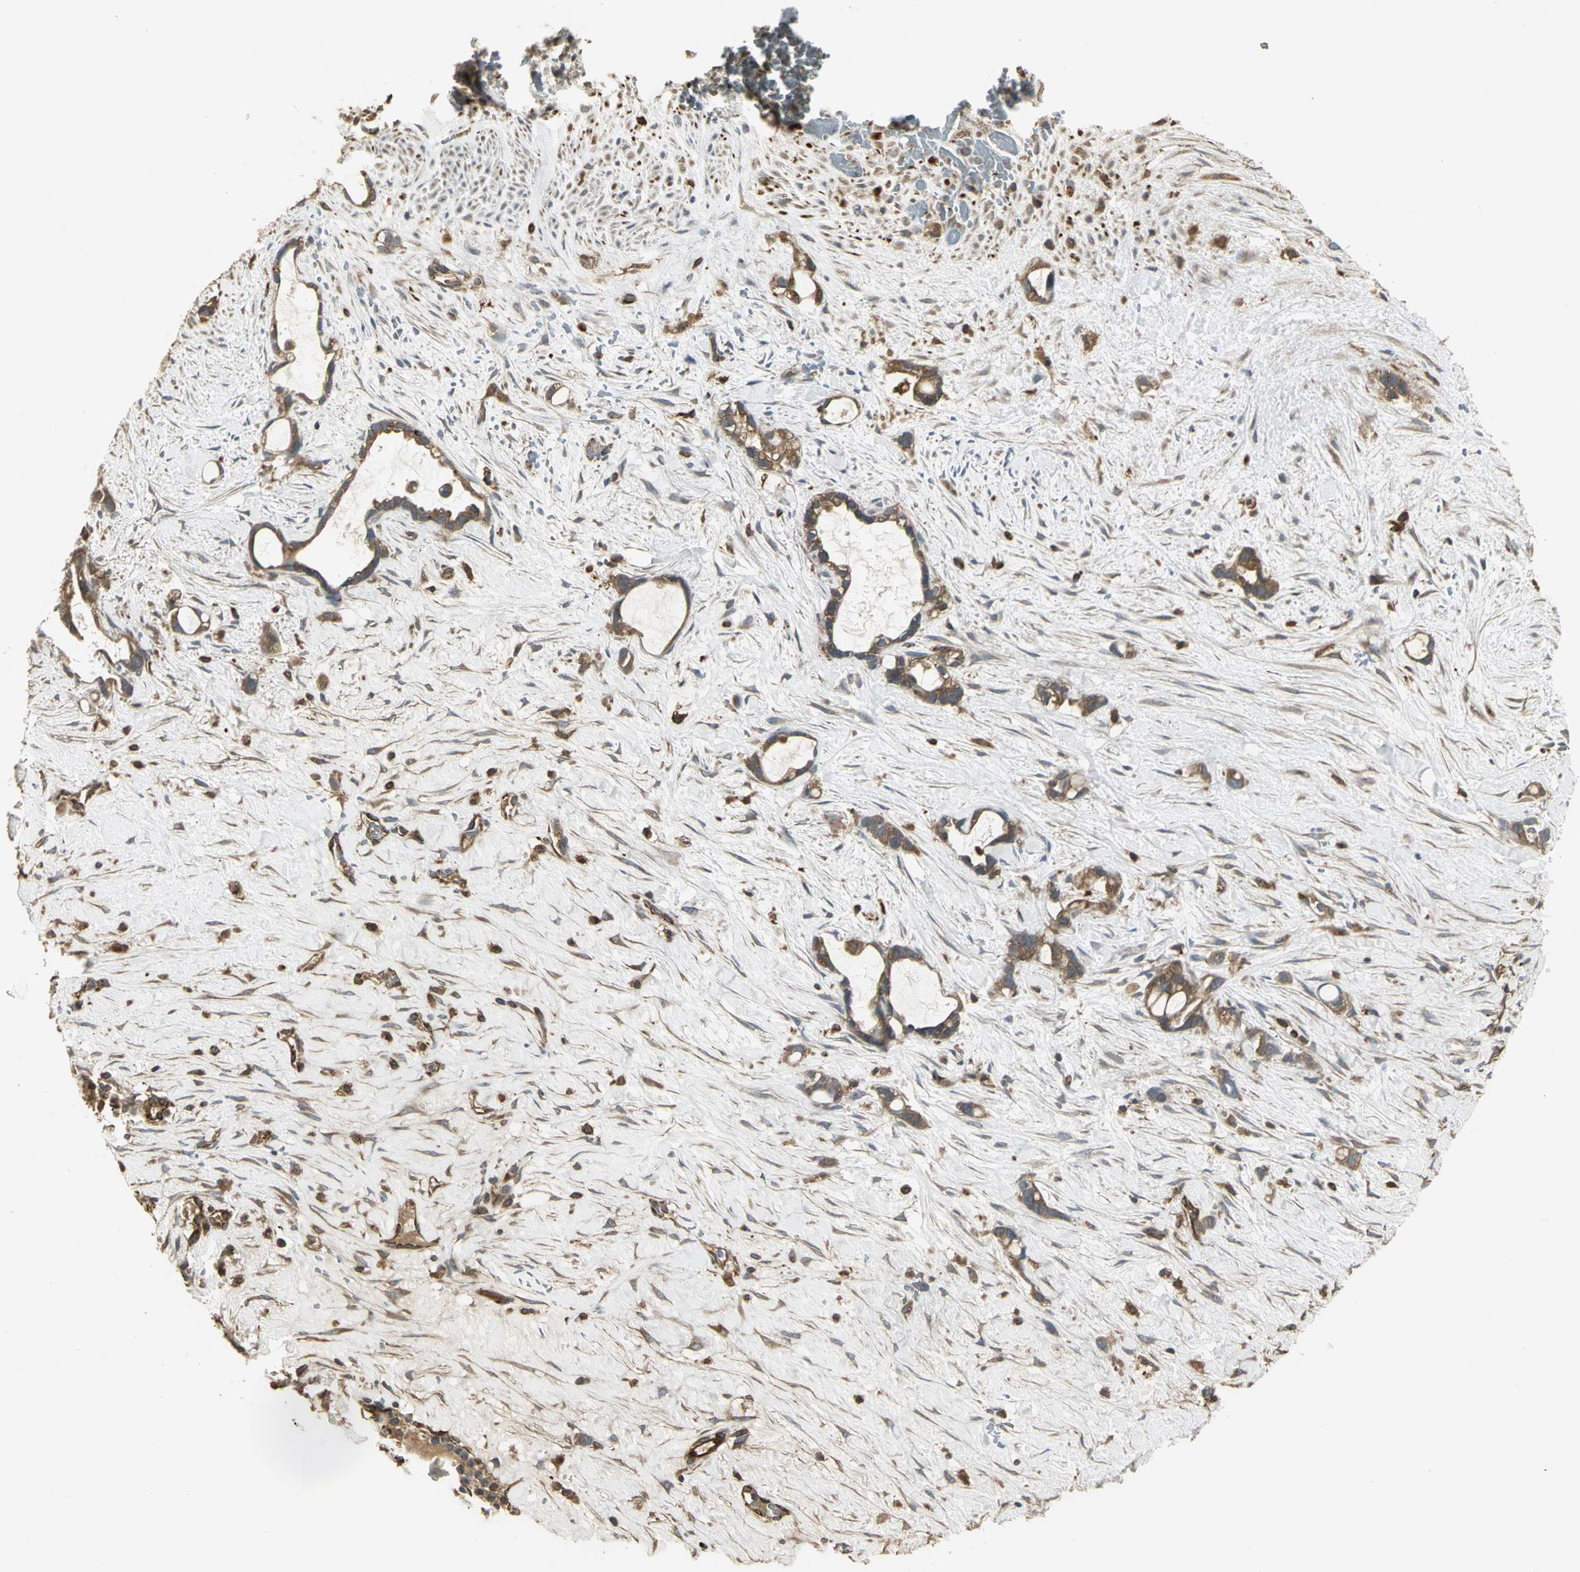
{"staining": {"intensity": "moderate", "quantity": ">75%", "location": "cytoplasmic/membranous"}, "tissue": "liver cancer", "cell_type": "Tumor cells", "image_type": "cancer", "snomed": [{"axis": "morphology", "description": "Cholangiocarcinoma"}, {"axis": "topography", "description": "Liver"}], "caption": "The histopathology image reveals immunohistochemical staining of liver cancer (cholangiocarcinoma). There is moderate cytoplasmic/membranous expression is seen in approximately >75% of tumor cells. Using DAB (3,3'-diaminobenzidine) (brown) and hematoxylin (blue) stains, captured at high magnification using brightfield microscopy.", "gene": "PRXL2B", "patient": {"sex": "female", "age": 65}}